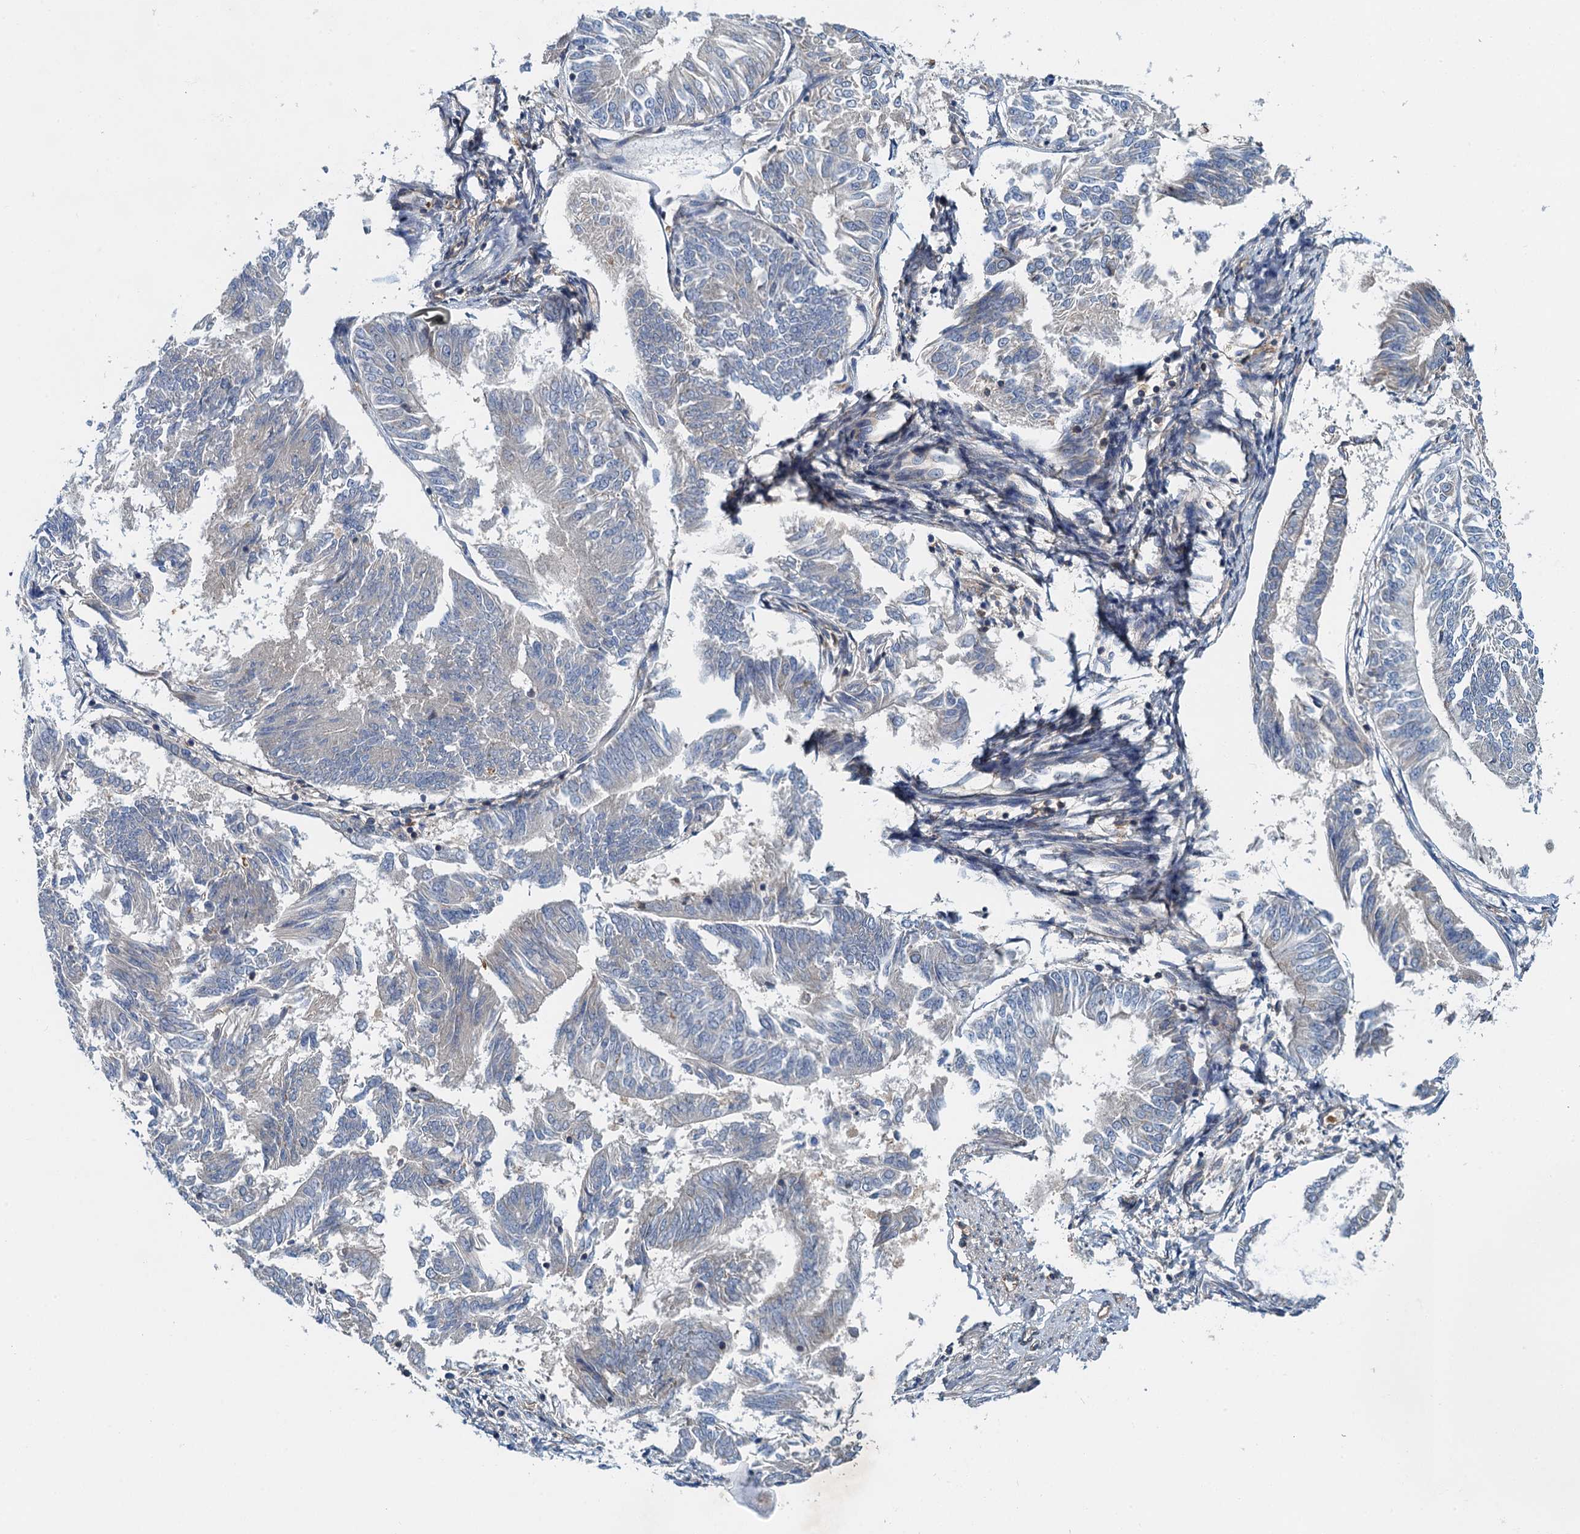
{"staining": {"intensity": "negative", "quantity": "none", "location": "none"}, "tissue": "endometrial cancer", "cell_type": "Tumor cells", "image_type": "cancer", "snomed": [{"axis": "morphology", "description": "Adenocarcinoma, NOS"}, {"axis": "topography", "description": "Endometrium"}], "caption": "Immunohistochemistry of human adenocarcinoma (endometrial) exhibits no positivity in tumor cells.", "gene": "ROGDI", "patient": {"sex": "female", "age": 58}}